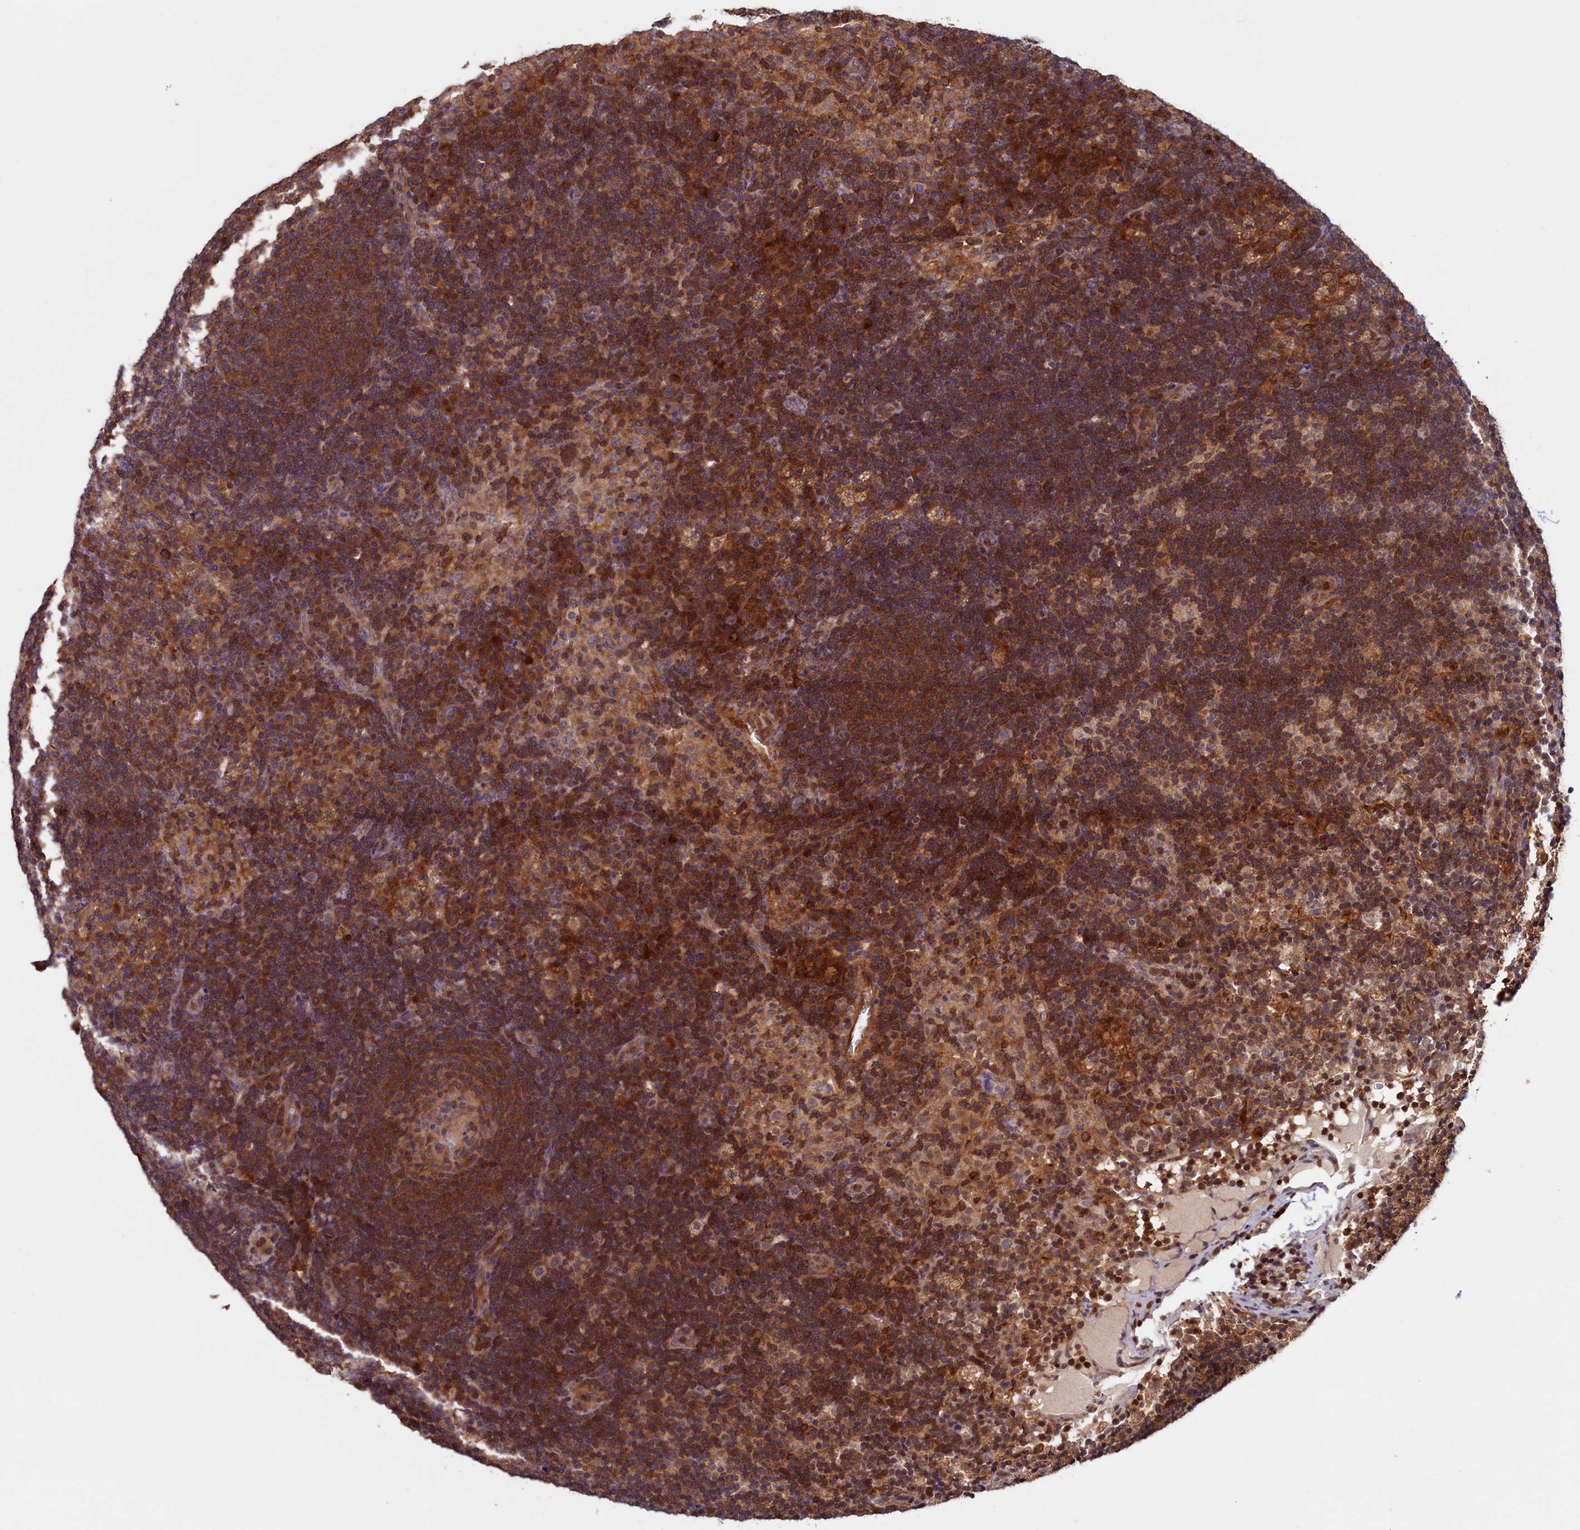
{"staining": {"intensity": "moderate", "quantity": "25%-75%", "location": "cytoplasmic/membranous"}, "tissue": "lymph node", "cell_type": "Germinal center cells", "image_type": "normal", "snomed": [{"axis": "morphology", "description": "Normal tissue, NOS"}, {"axis": "topography", "description": "Lymph node"}], "caption": "IHC image of normal lymph node: lymph node stained using immunohistochemistry (IHC) exhibits medium levels of moderate protein expression localized specifically in the cytoplasmic/membranous of germinal center cells, appearing as a cytoplasmic/membranous brown color.", "gene": "DUOXA1", "patient": {"sex": "female", "age": 70}}